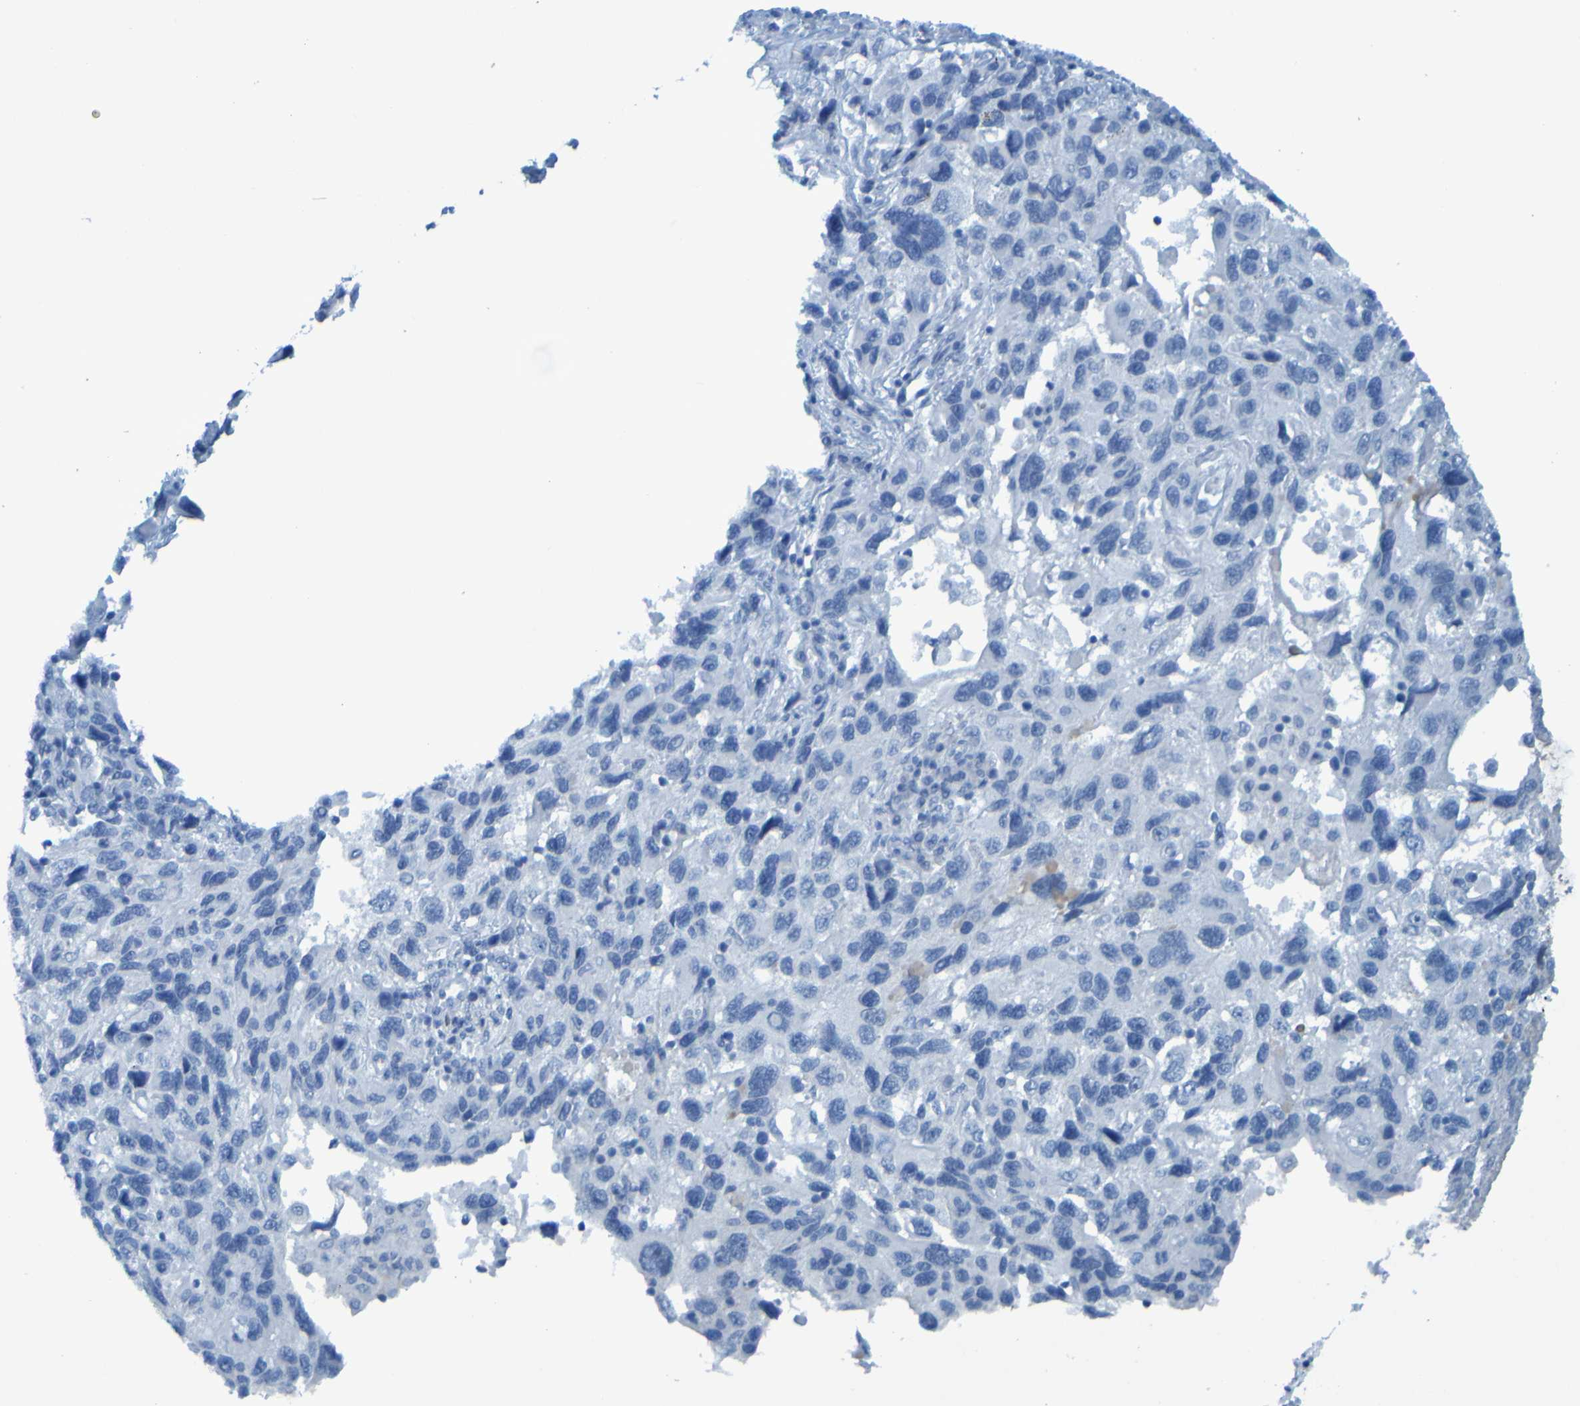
{"staining": {"intensity": "negative", "quantity": "none", "location": "none"}, "tissue": "melanoma", "cell_type": "Tumor cells", "image_type": "cancer", "snomed": [{"axis": "morphology", "description": "Malignant melanoma, NOS"}, {"axis": "topography", "description": "Skin"}], "caption": "Human malignant melanoma stained for a protein using IHC reveals no staining in tumor cells.", "gene": "USP36", "patient": {"sex": "male", "age": 53}}